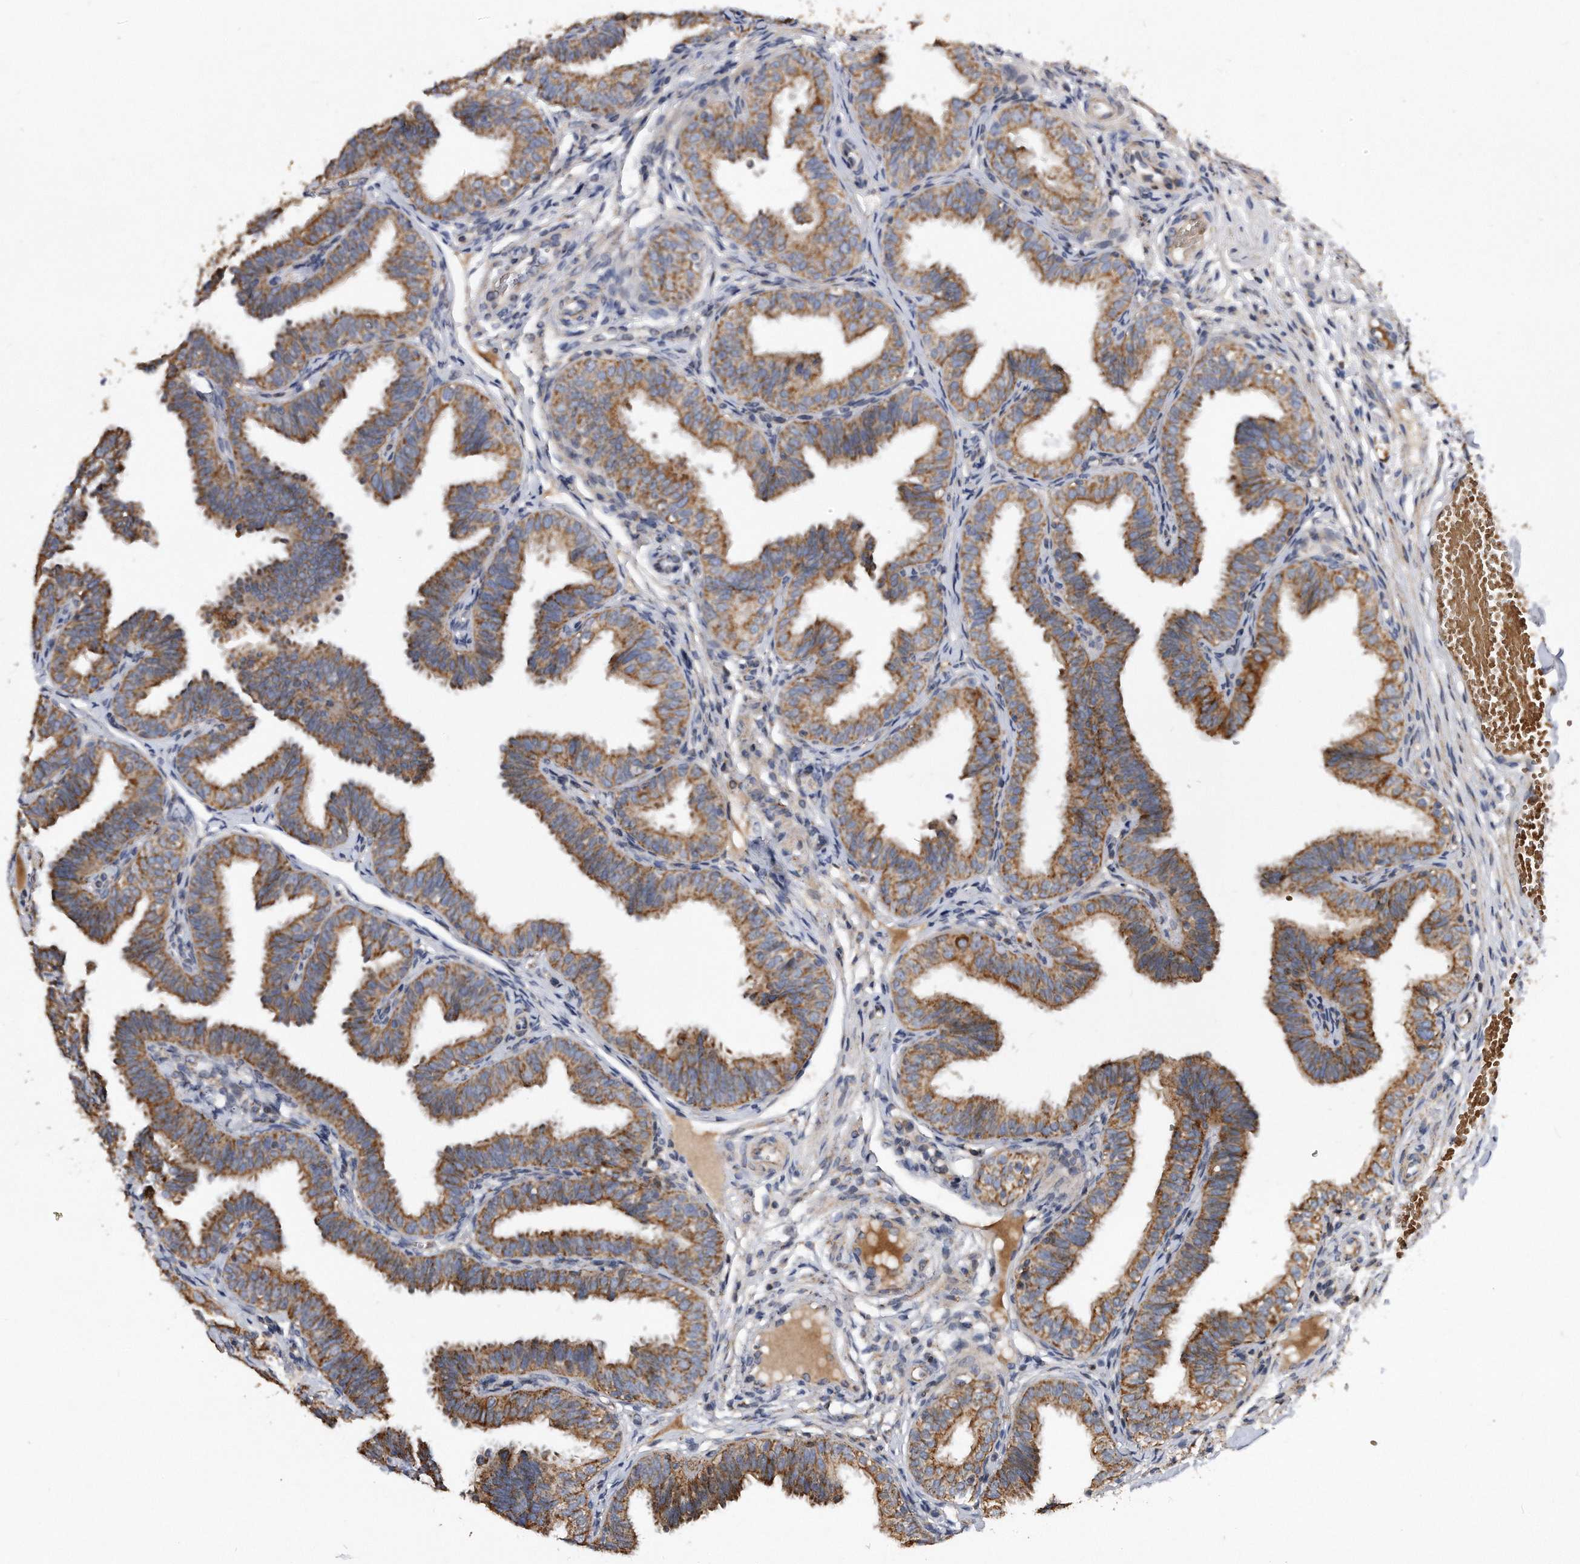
{"staining": {"intensity": "strong", "quantity": ">75%", "location": "cytoplasmic/membranous"}, "tissue": "fallopian tube", "cell_type": "Glandular cells", "image_type": "normal", "snomed": [{"axis": "morphology", "description": "Normal tissue, NOS"}, {"axis": "topography", "description": "Fallopian tube"}], "caption": "DAB immunohistochemical staining of unremarkable fallopian tube displays strong cytoplasmic/membranous protein expression in approximately >75% of glandular cells. (DAB (3,3'-diaminobenzidine) = brown stain, brightfield microscopy at high magnification).", "gene": "PPP5C", "patient": {"sex": "female", "age": 35}}